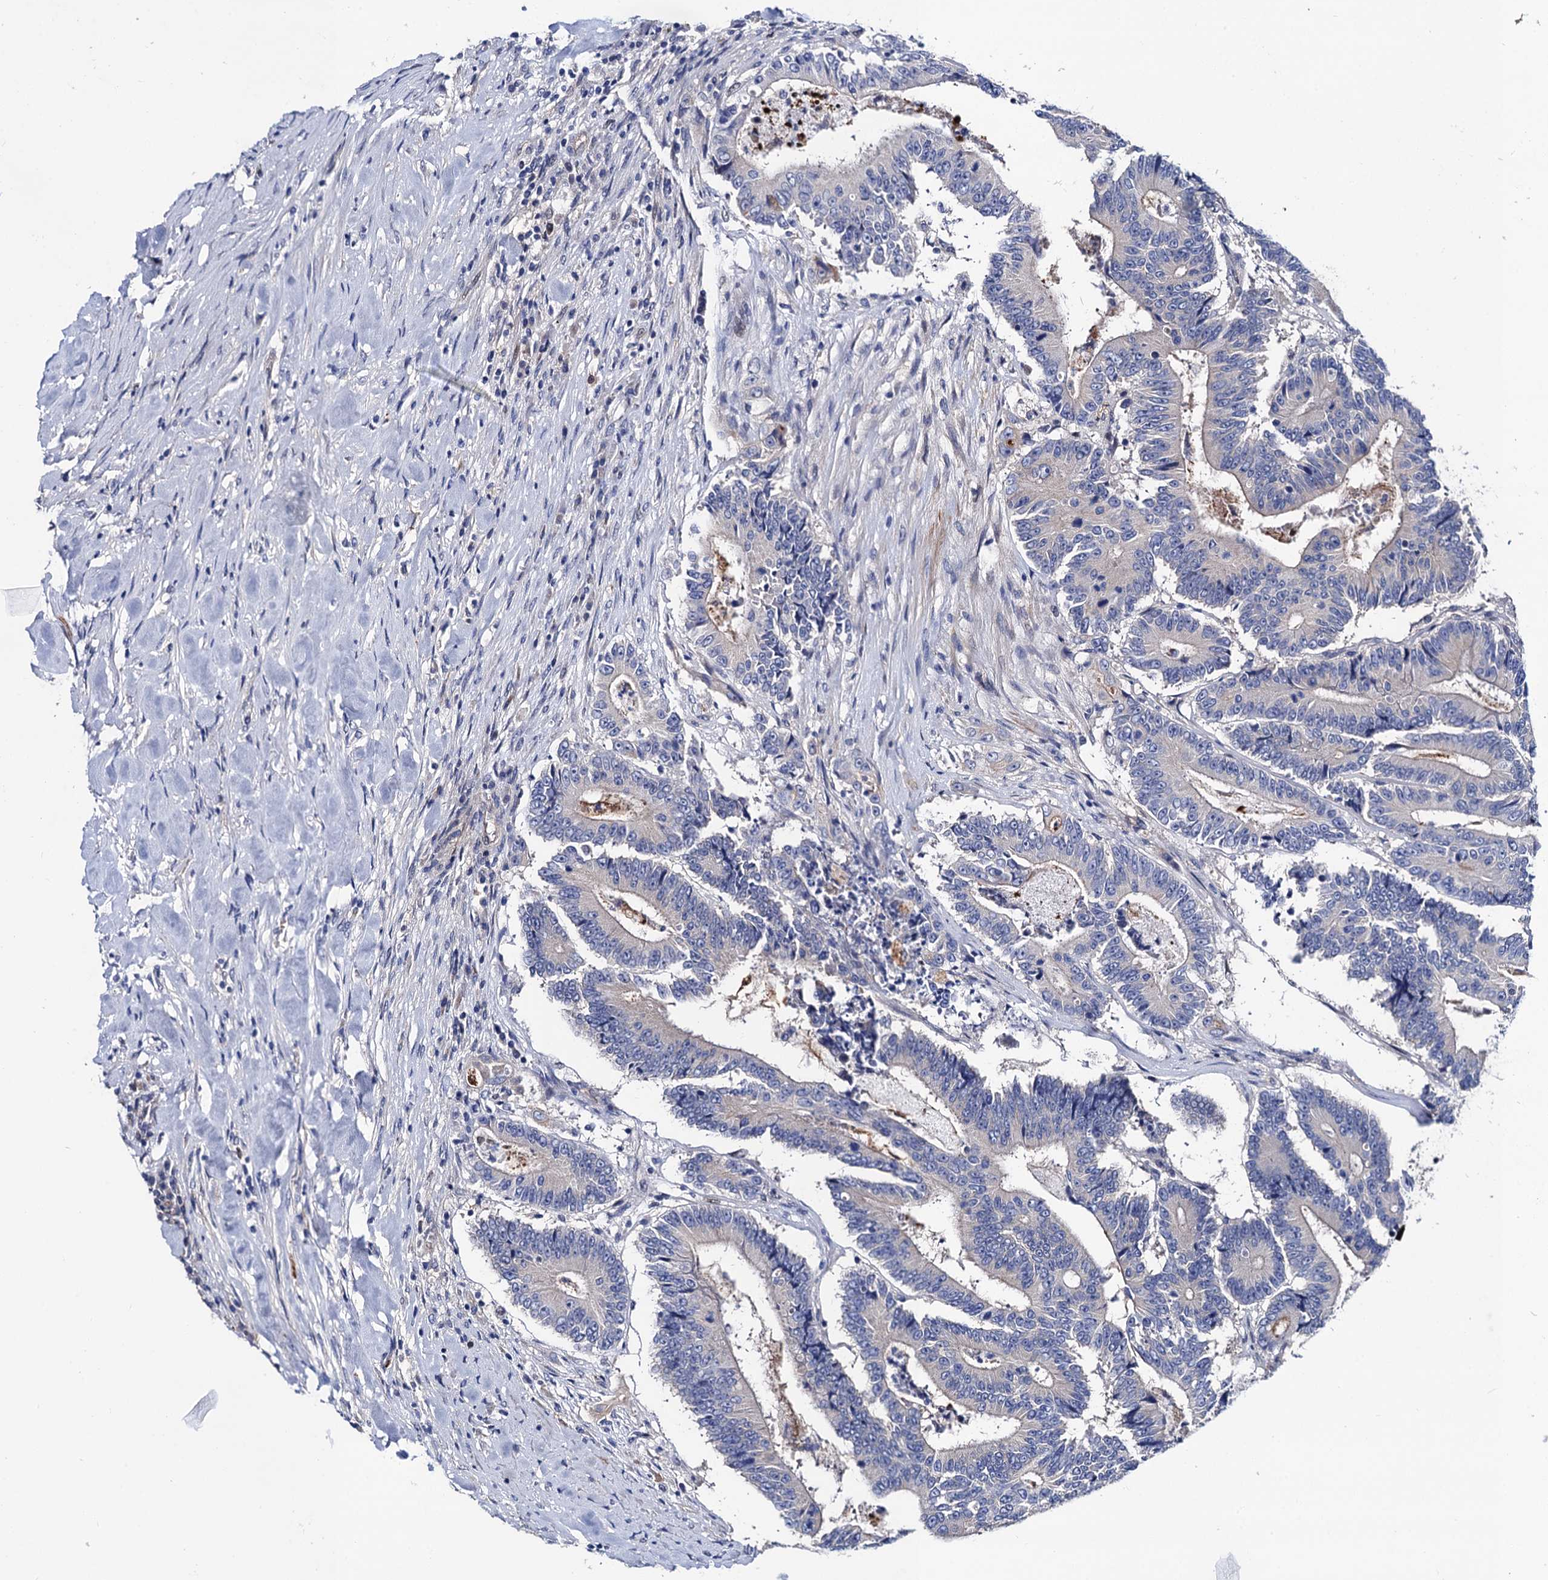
{"staining": {"intensity": "negative", "quantity": "none", "location": "none"}, "tissue": "colorectal cancer", "cell_type": "Tumor cells", "image_type": "cancer", "snomed": [{"axis": "morphology", "description": "Adenocarcinoma, NOS"}, {"axis": "topography", "description": "Colon"}], "caption": "Human colorectal cancer stained for a protein using immunohistochemistry (IHC) demonstrates no expression in tumor cells.", "gene": "ZDHHC18", "patient": {"sex": "male", "age": 83}}